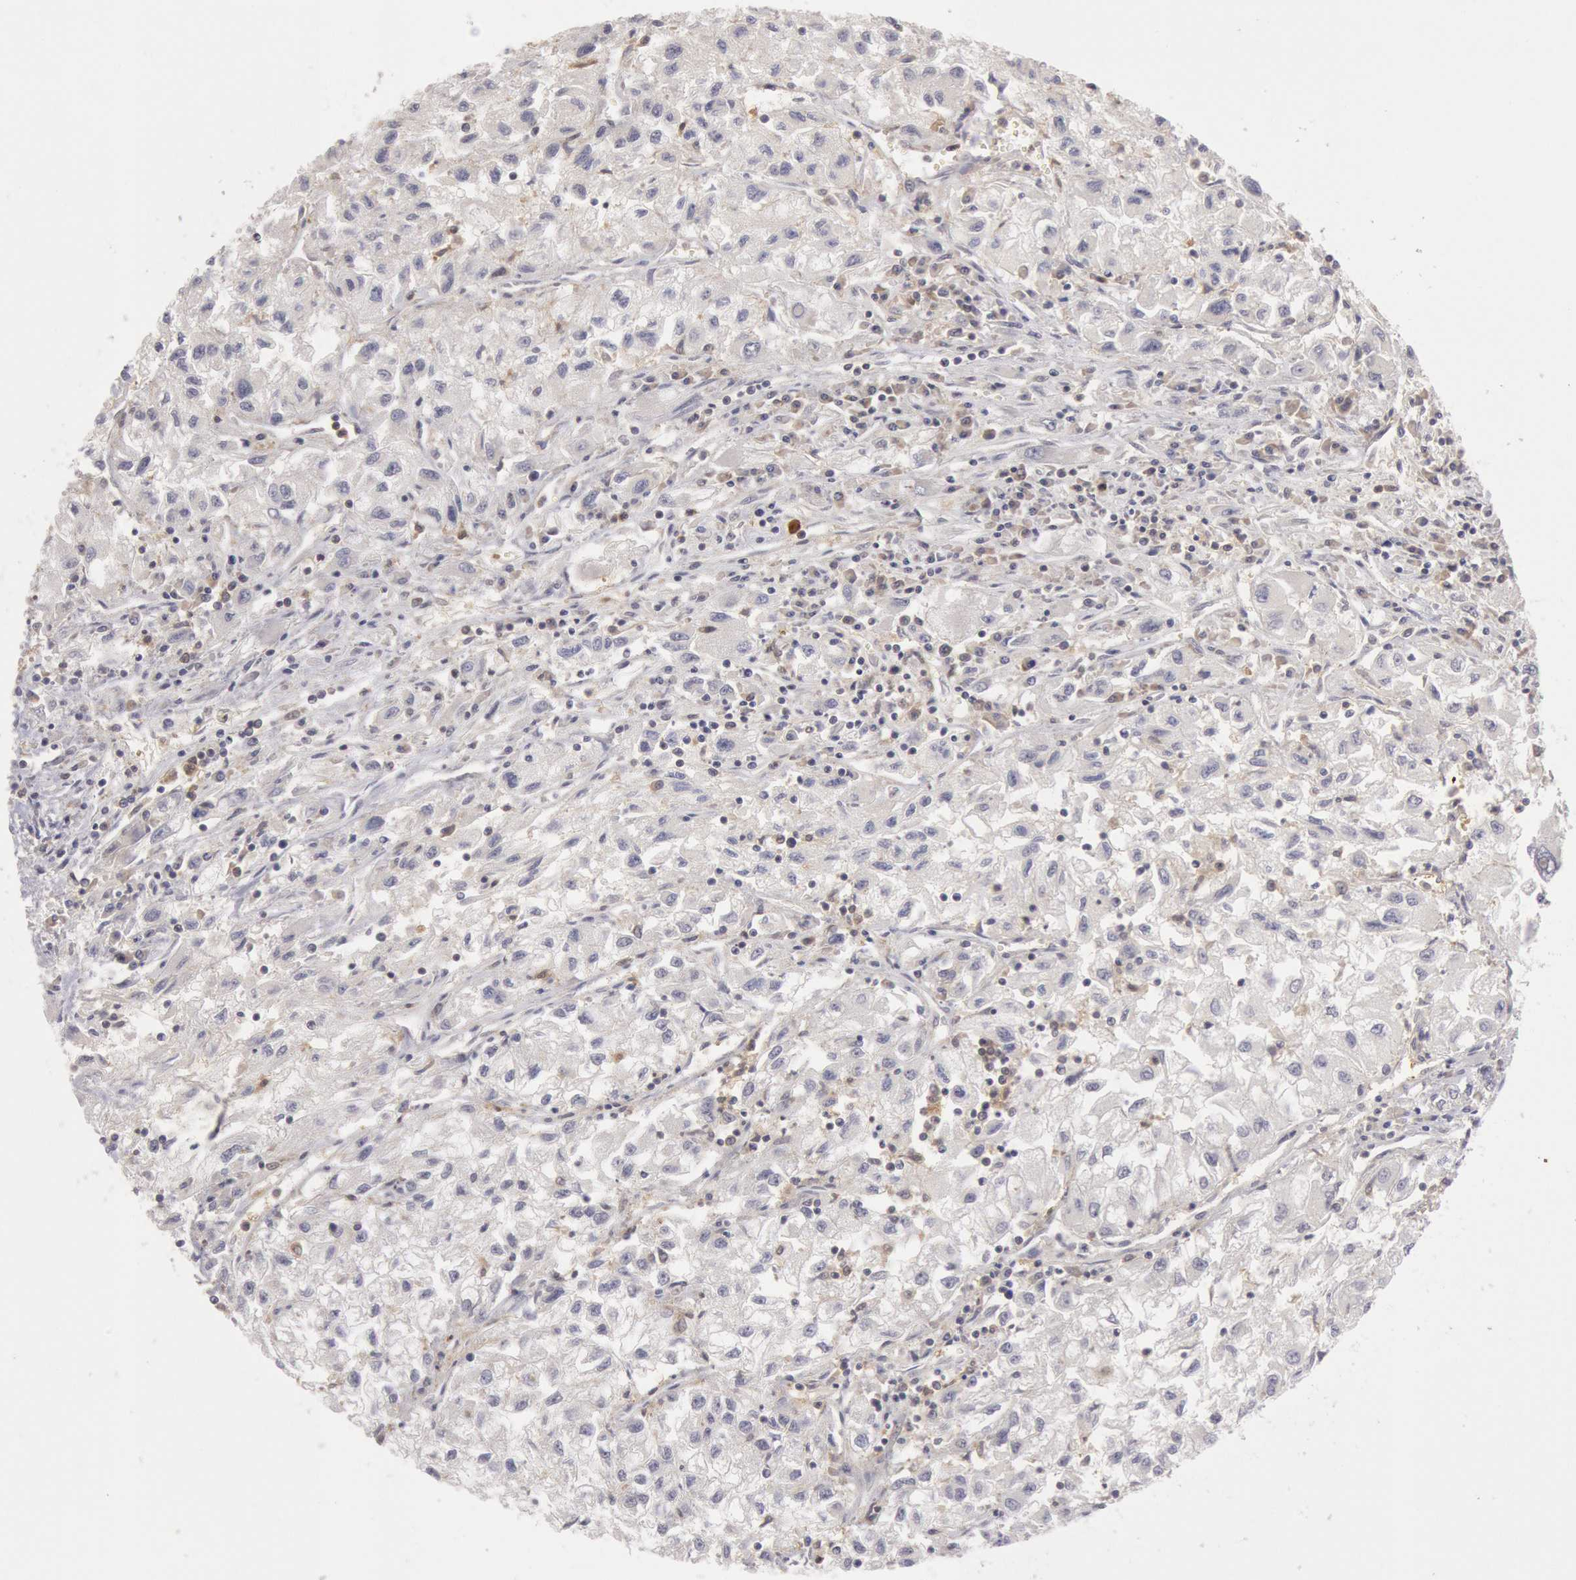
{"staining": {"intensity": "negative", "quantity": "none", "location": "none"}, "tissue": "renal cancer", "cell_type": "Tumor cells", "image_type": "cancer", "snomed": [{"axis": "morphology", "description": "Adenocarcinoma, NOS"}, {"axis": "topography", "description": "Kidney"}], "caption": "Renal cancer was stained to show a protein in brown. There is no significant staining in tumor cells.", "gene": "PLA2G6", "patient": {"sex": "male", "age": 59}}